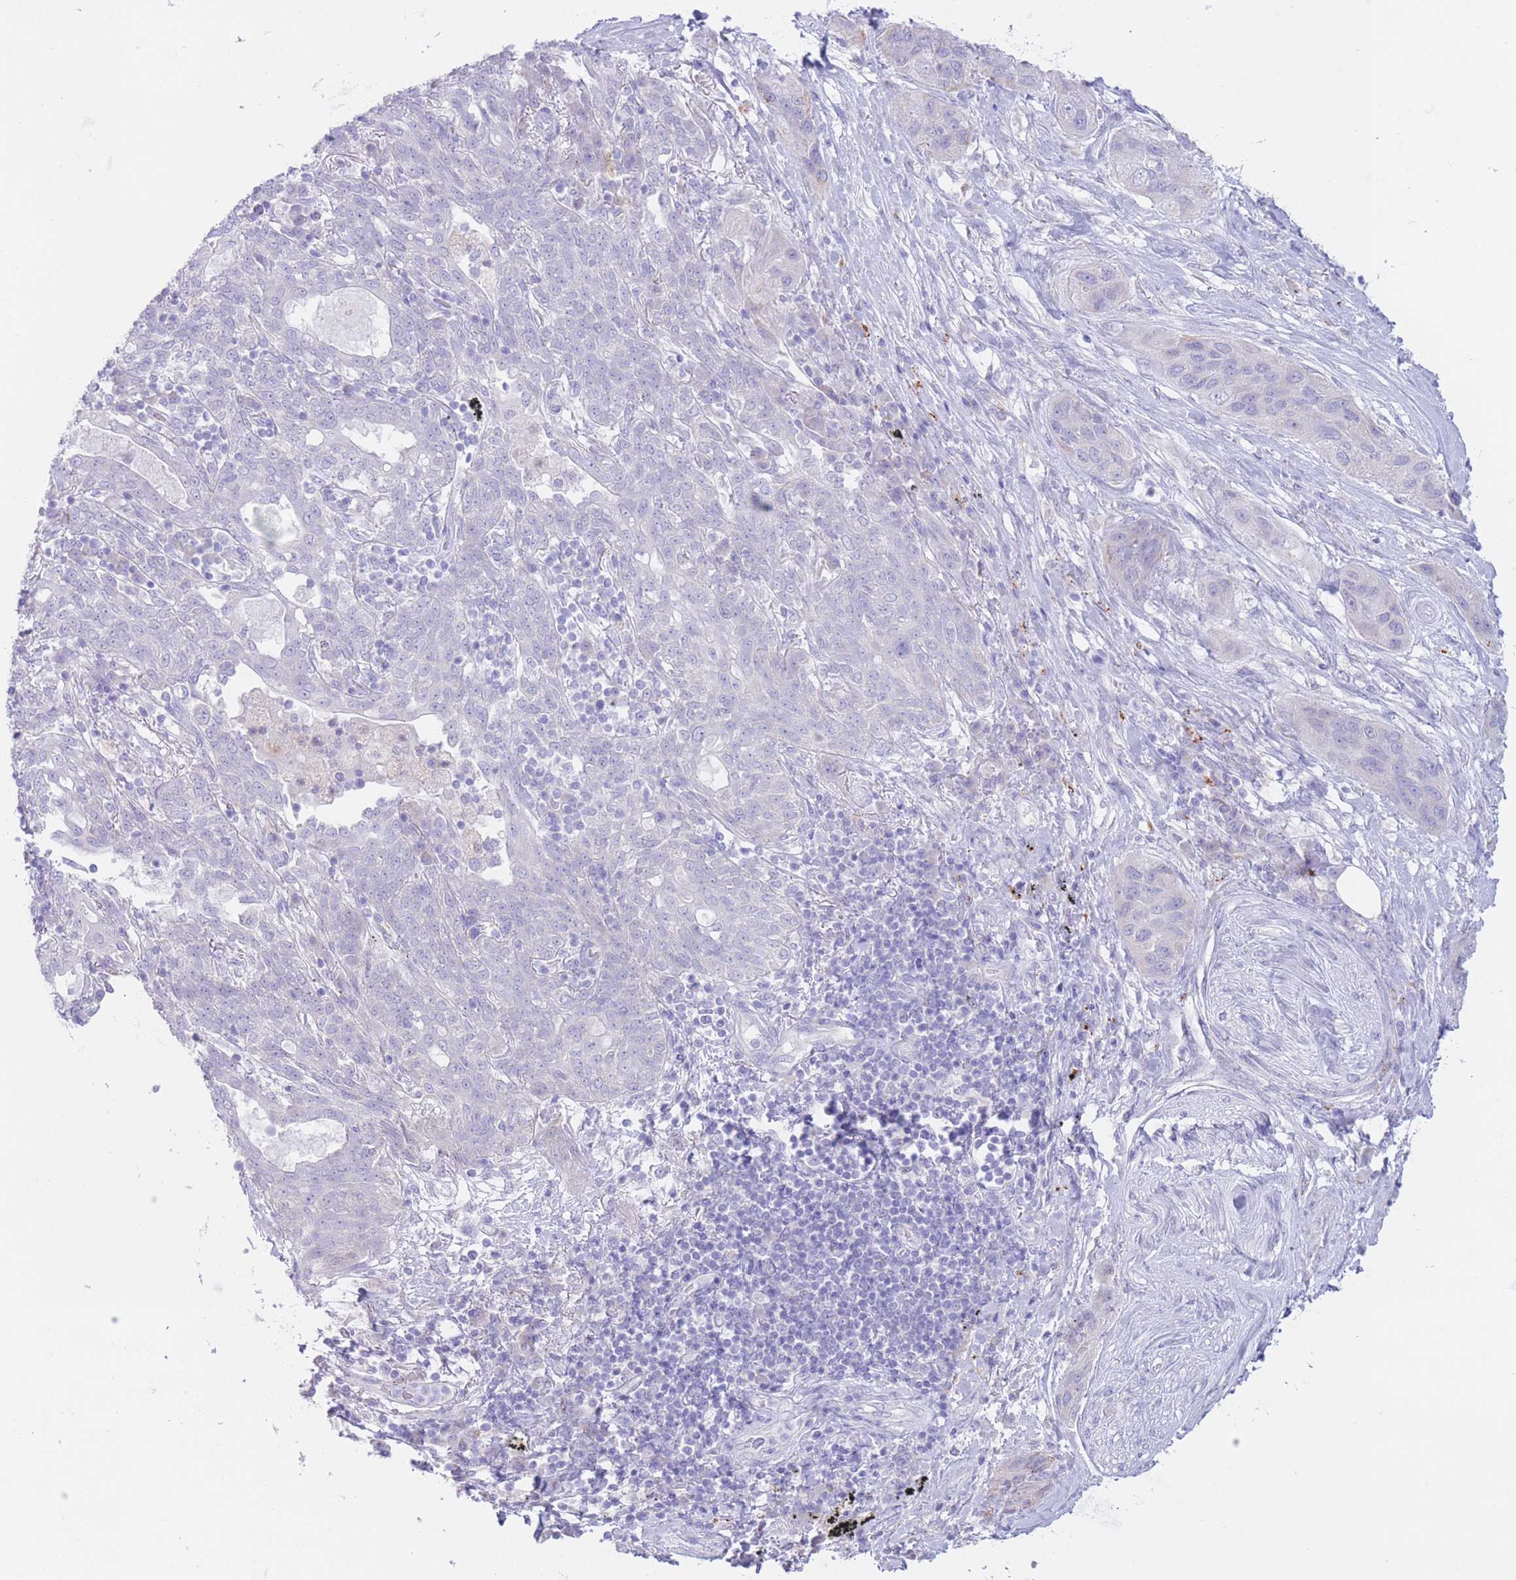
{"staining": {"intensity": "negative", "quantity": "none", "location": "none"}, "tissue": "lung cancer", "cell_type": "Tumor cells", "image_type": "cancer", "snomed": [{"axis": "morphology", "description": "Squamous cell carcinoma, NOS"}, {"axis": "topography", "description": "Lung"}], "caption": "The image exhibits no staining of tumor cells in lung cancer (squamous cell carcinoma).", "gene": "FAH", "patient": {"sex": "female", "age": 70}}